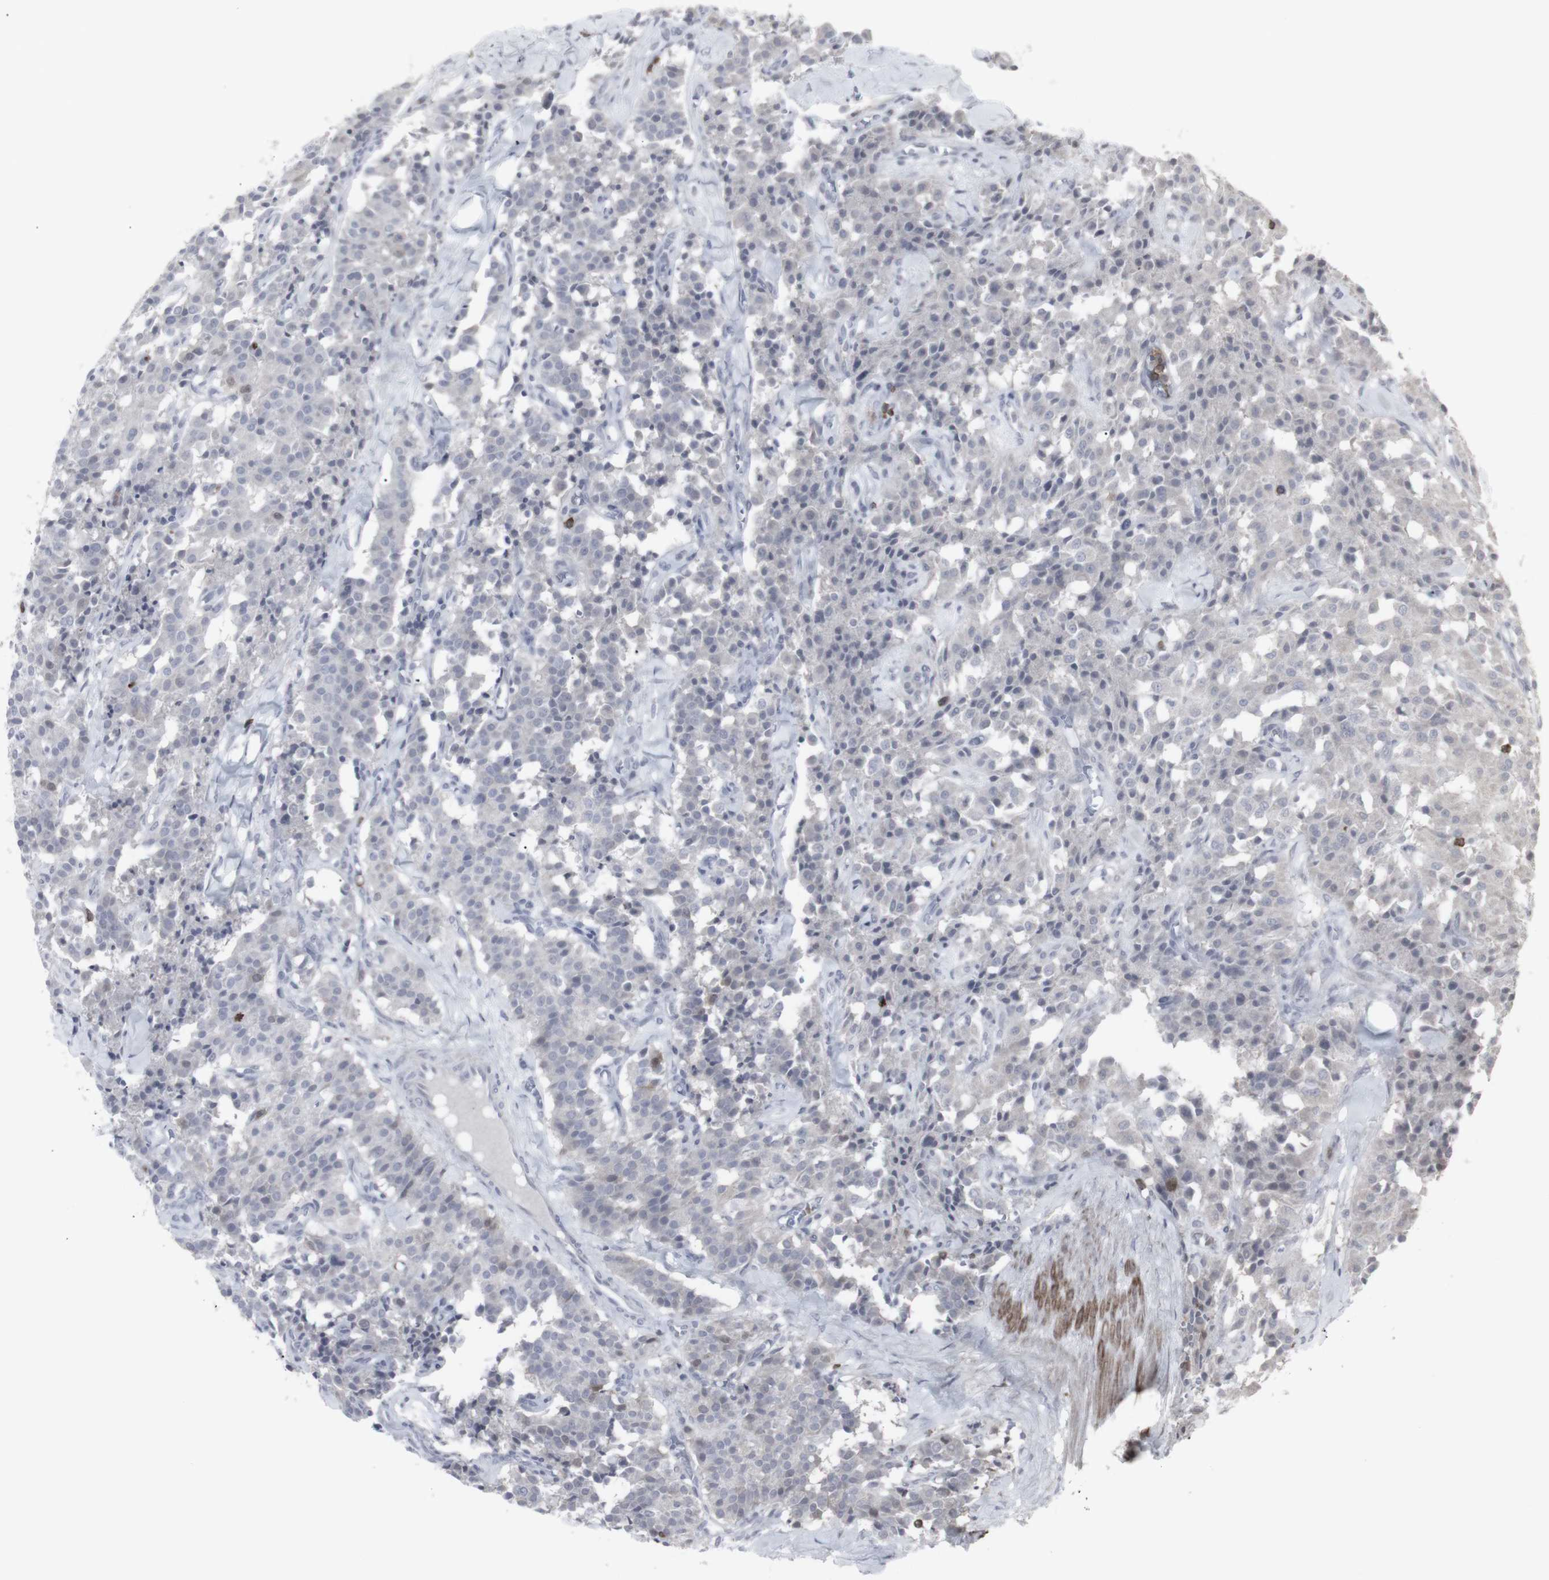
{"staining": {"intensity": "negative", "quantity": "none", "location": "none"}, "tissue": "carcinoid", "cell_type": "Tumor cells", "image_type": "cancer", "snomed": [{"axis": "morphology", "description": "Carcinoid, malignant, NOS"}, {"axis": "topography", "description": "Lung"}], "caption": "Immunohistochemistry histopathology image of carcinoid stained for a protein (brown), which shows no staining in tumor cells.", "gene": "APOBEC2", "patient": {"sex": "male", "age": 30}}